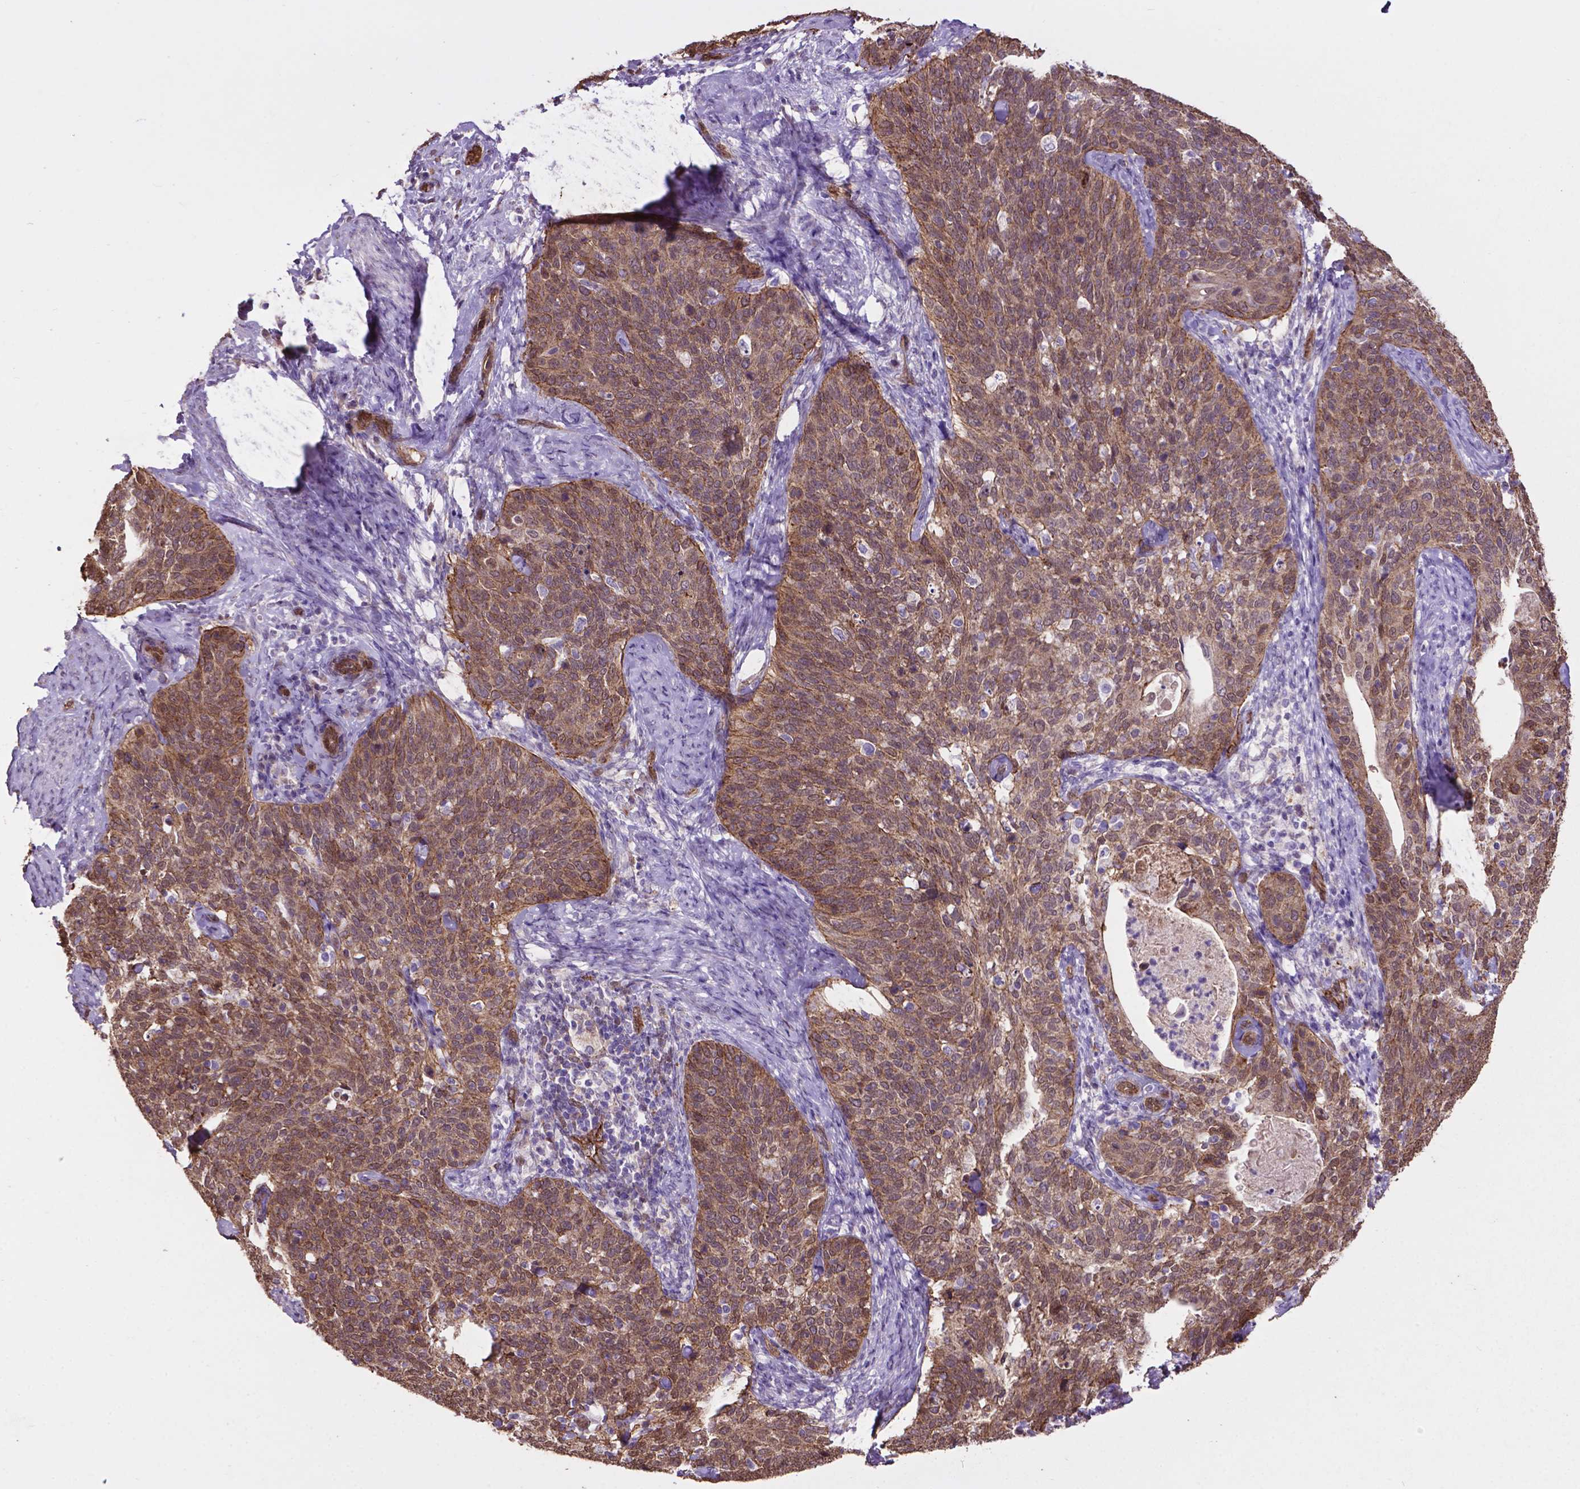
{"staining": {"intensity": "moderate", "quantity": ">75%", "location": "cytoplasmic/membranous"}, "tissue": "cervical cancer", "cell_type": "Tumor cells", "image_type": "cancer", "snomed": [{"axis": "morphology", "description": "Squamous cell carcinoma, NOS"}, {"axis": "topography", "description": "Cervix"}], "caption": "A medium amount of moderate cytoplasmic/membranous staining is identified in approximately >75% of tumor cells in cervical squamous cell carcinoma tissue.", "gene": "PDLIM1", "patient": {"sex": "female", "age": 69}}